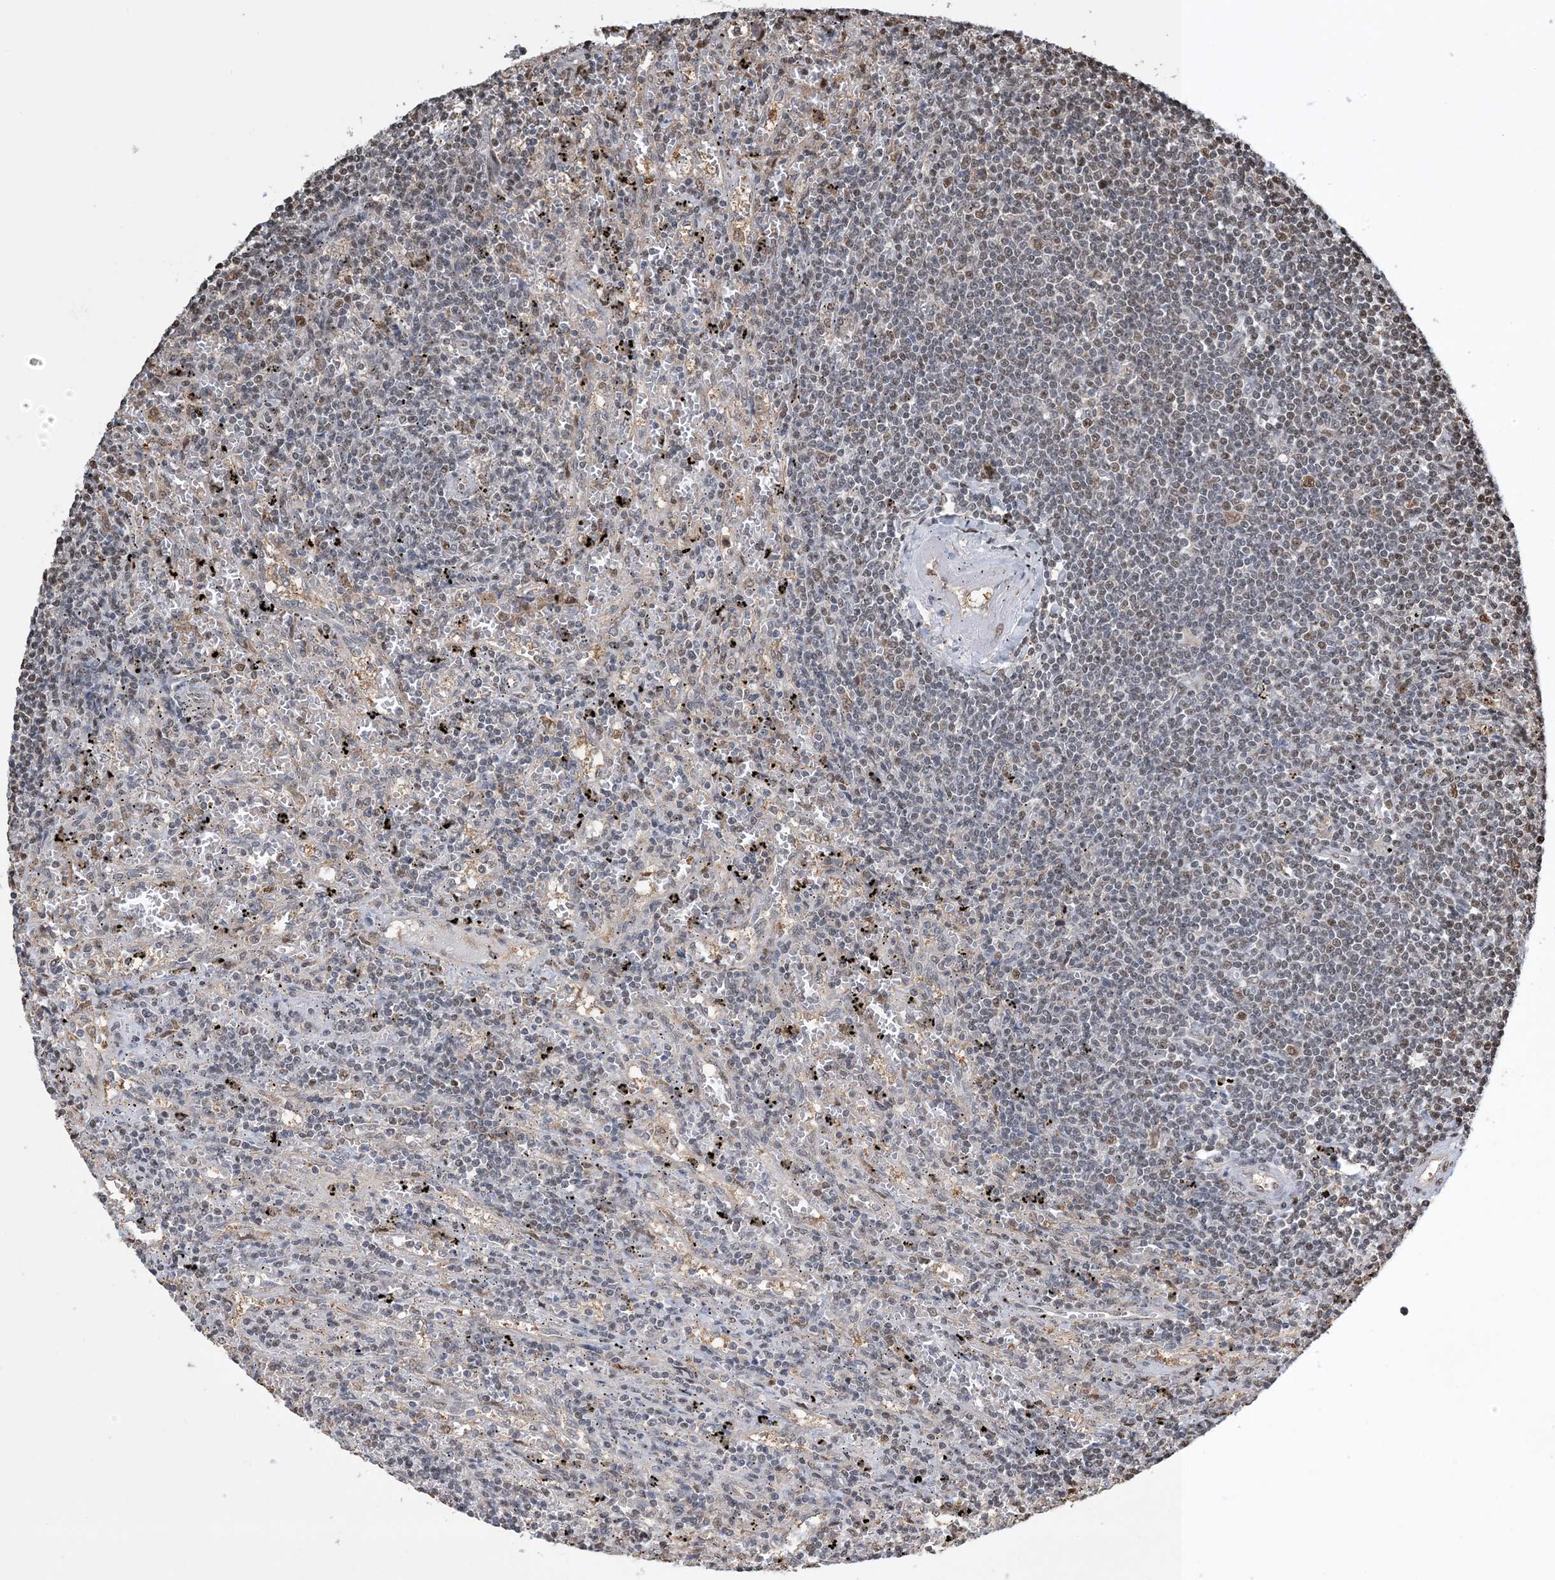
{"staining": {"intensity": "weak", "quantity": "<25%", "location": "nuclear"}, "tissue": "lymphoma", "cell_type": "Tumor cells", "image_type": "cancer", "snomed": [{"axis": "morphology", "description": "Malignant lymphoma, non-Hodgkin's type, Low grade"}, {"axis": "topography", "description": "Spleen"}], "caption": "Tumor cells are negative for protein expression in human malignant lymphoma, non-Hodgkin's type (low-grade). (Stains: DAB (3,3'-diaminobenzidine) immunohistochemistry (IHC) with hematoxylin counter stain, Microscopy: brightfield microscopy at high magnification).", "gene": "HSPA1A", "patient": {"sex": "male", "age": 76}}